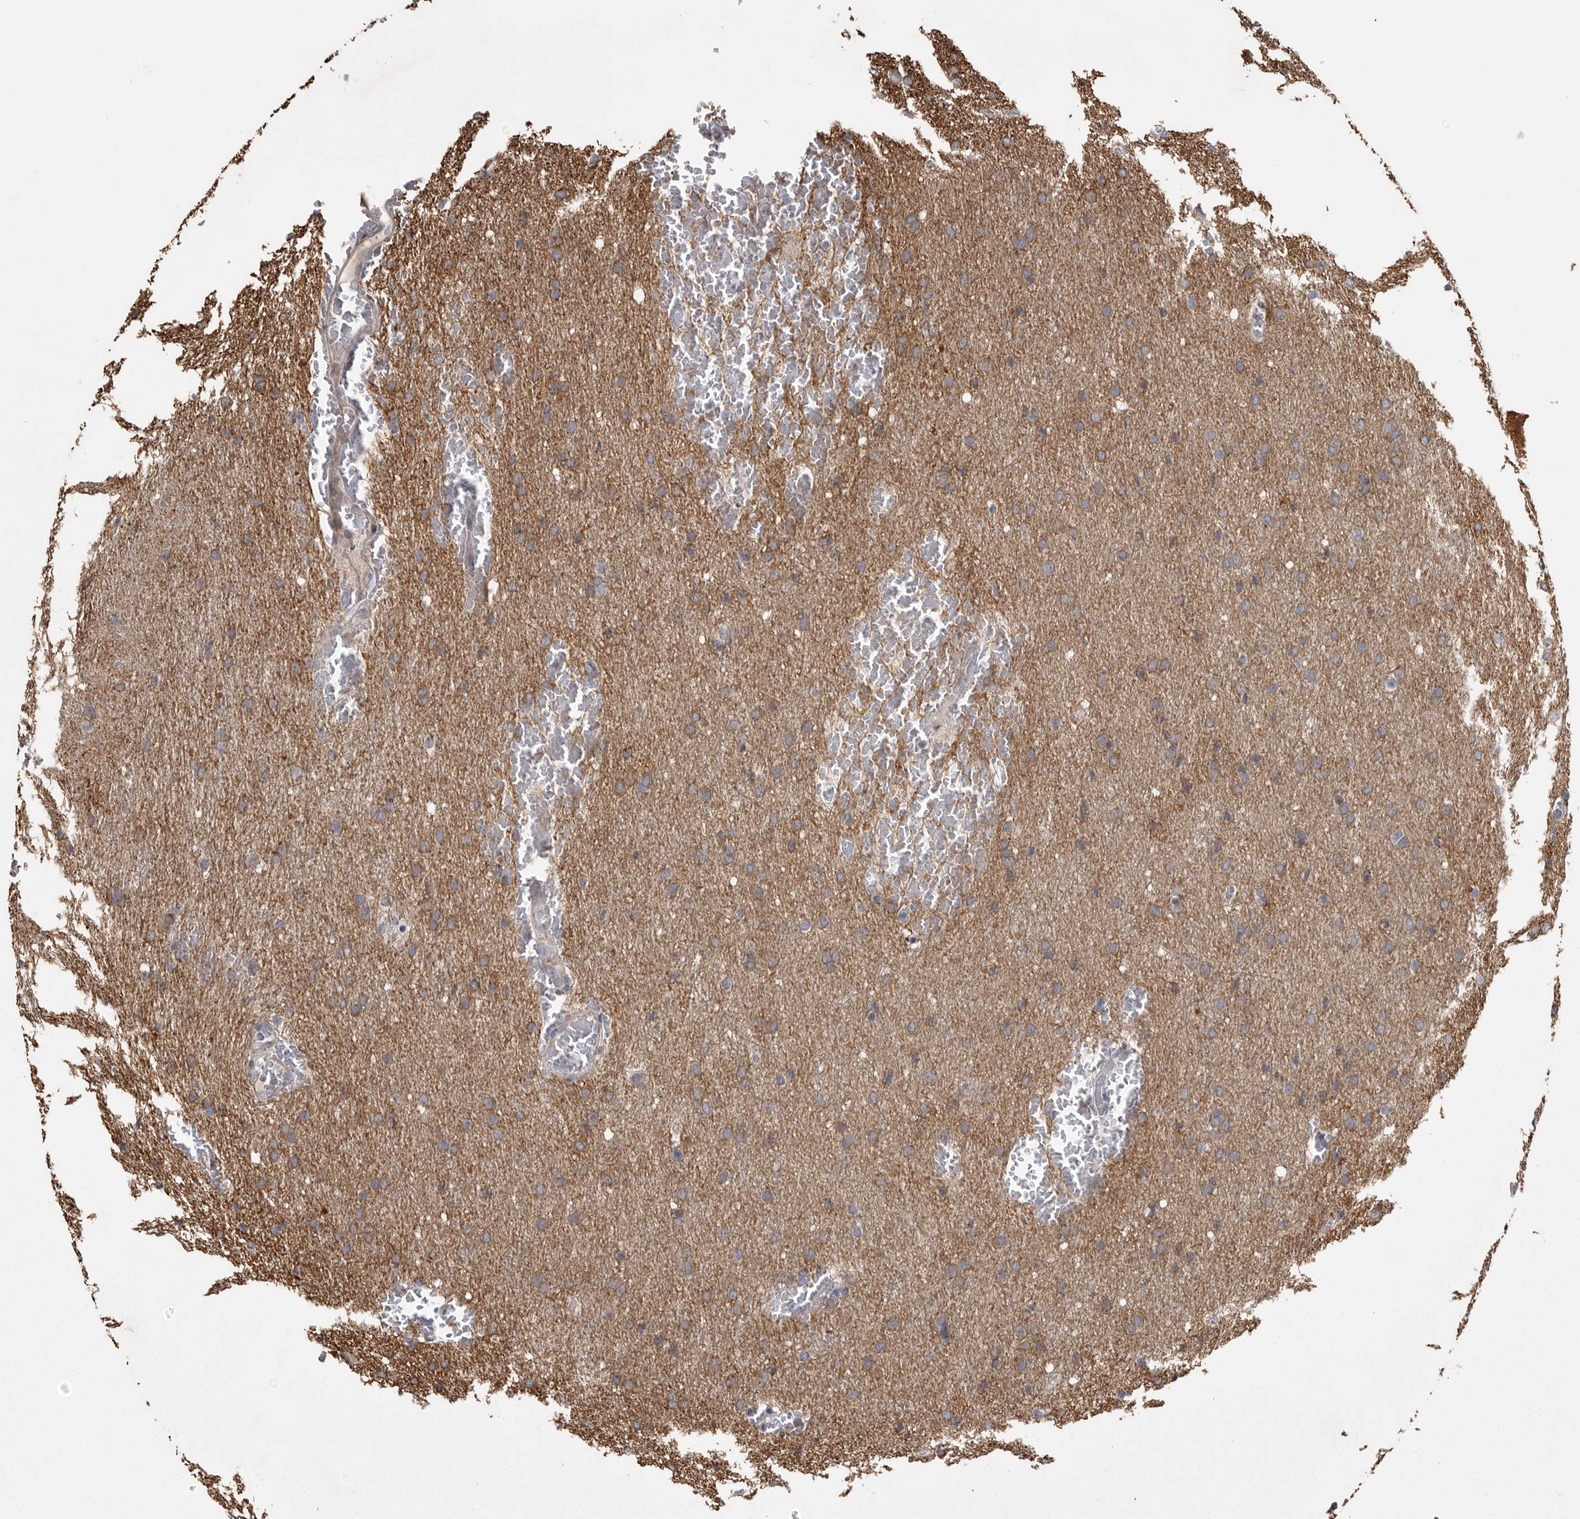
{"staining": {"intensity": "weak", "quantity": ">75%", "location": "cytoplasmic/membranous"}, "tissue": "glioma", "cell_type": "Tumor cells", "image_type": "cancer", "snomed": [{"axis": "morphology", "description": "Glioma, malignant, Low grade"}, {"axis": "topography", "description": "Brain"}], "caption": "Low-grade glioma (malignant) stained for a protein (brown) reveals weak cytoplasmic/membranous positive positivity in approximately >75% of tumor cells.", "gene": "ZNRF1", "patient": {"sex": "female", "age": 37}}